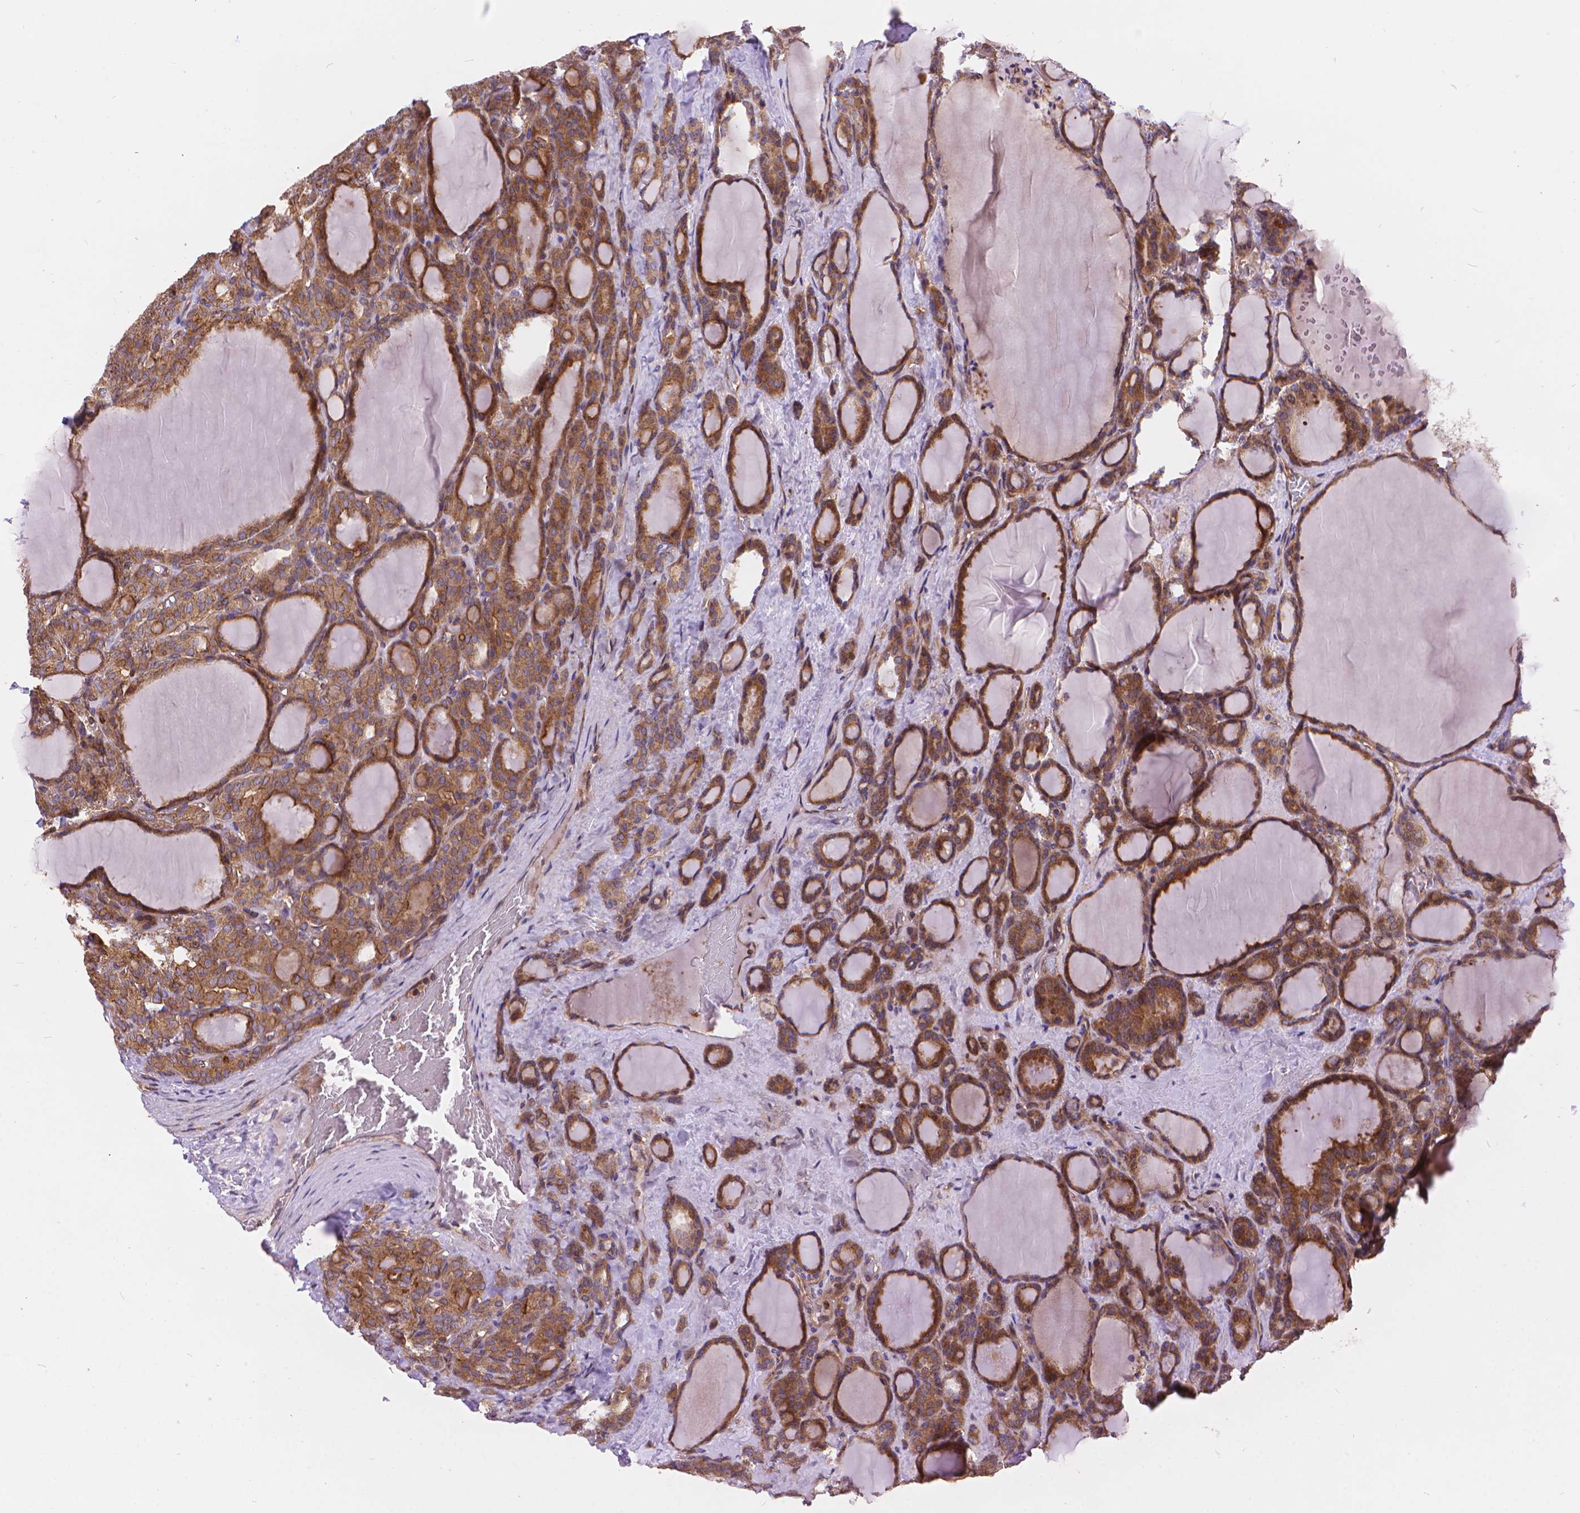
{"staining": {"intensity": "strong", "quantity": ">75%", "location": "cytoplasmic/membranous"}, "tissue": "thyroid cancer", "cell_type": "Tumor cells", "image_type": "cancer", "snomed": [{"axis": "morphology", "description": "Normal tissue, NOS"}, {"axis": "morphology", "description": "Follicular adenoma carcinoma, NOS"}, {"axis": "topography", "description": "Thyroid gland"}], "caption": "Strong cytoplasmic/membranous staining for a protein is identified in approximately >75% of tumor cells of thyroid cancer using IHC.", "gene": "ARAP1", "patient": {"sex": "female", "age": 31}}